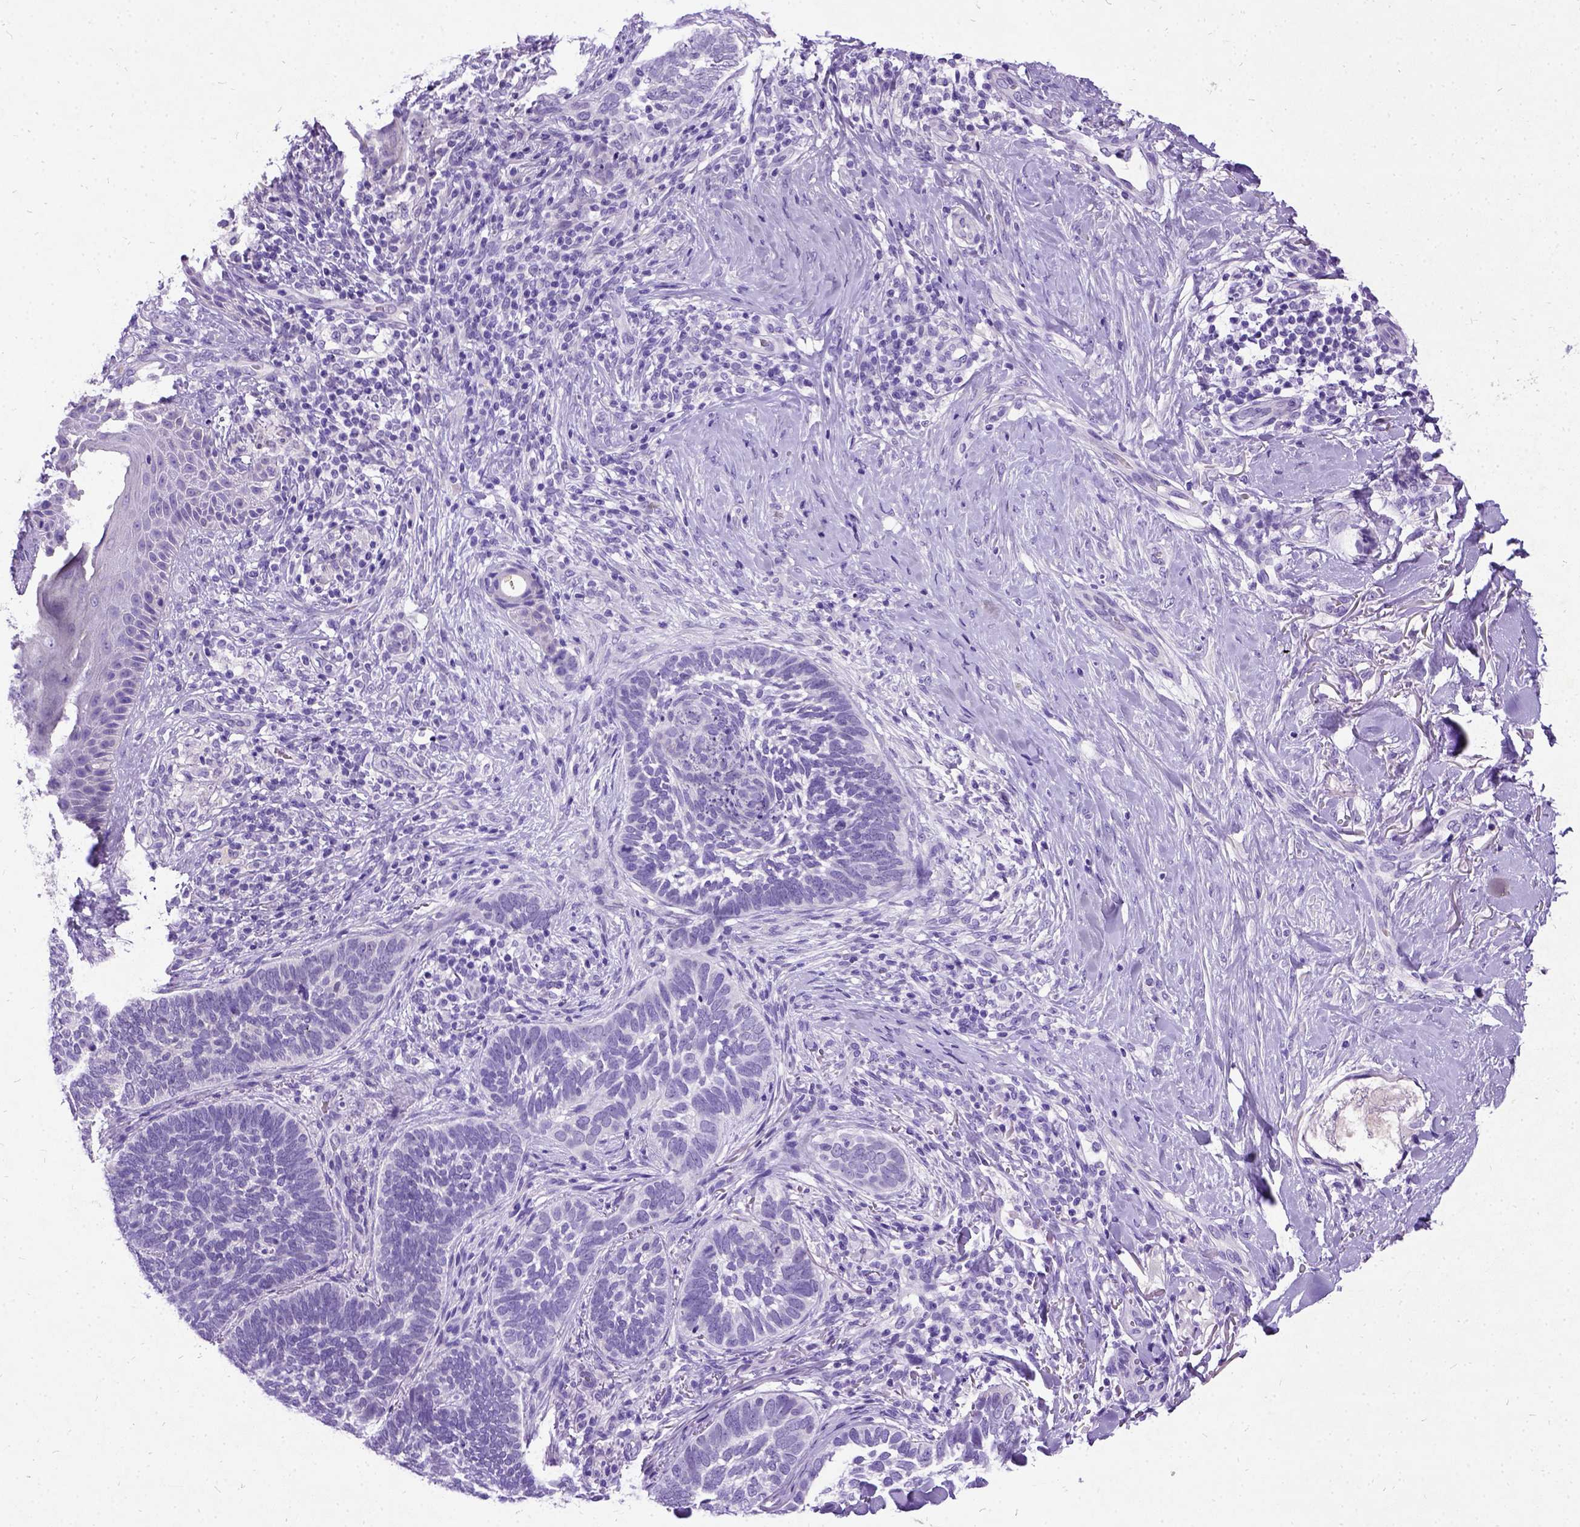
{"staining": {"intensity": "negative", "quantity": "none", "location": "none"}, "tissue": "skin cancer", "cell_type": "Tumor cells", "image_type": "cancer", "snomed": [{"axis": "morphology", "description": "Normal tissue, NOS"}, {"axis": "morphology", "description": "Basal cell carcinoma"}, {"axis": "topography", "description": "Skin"}], "caption": "This is an IHC micrograph of skin basal cell carcinoma. There is no positivity in tumor cells.", "gene": "NEUROD4", "patient": {"sex": "male", "age": 46}}